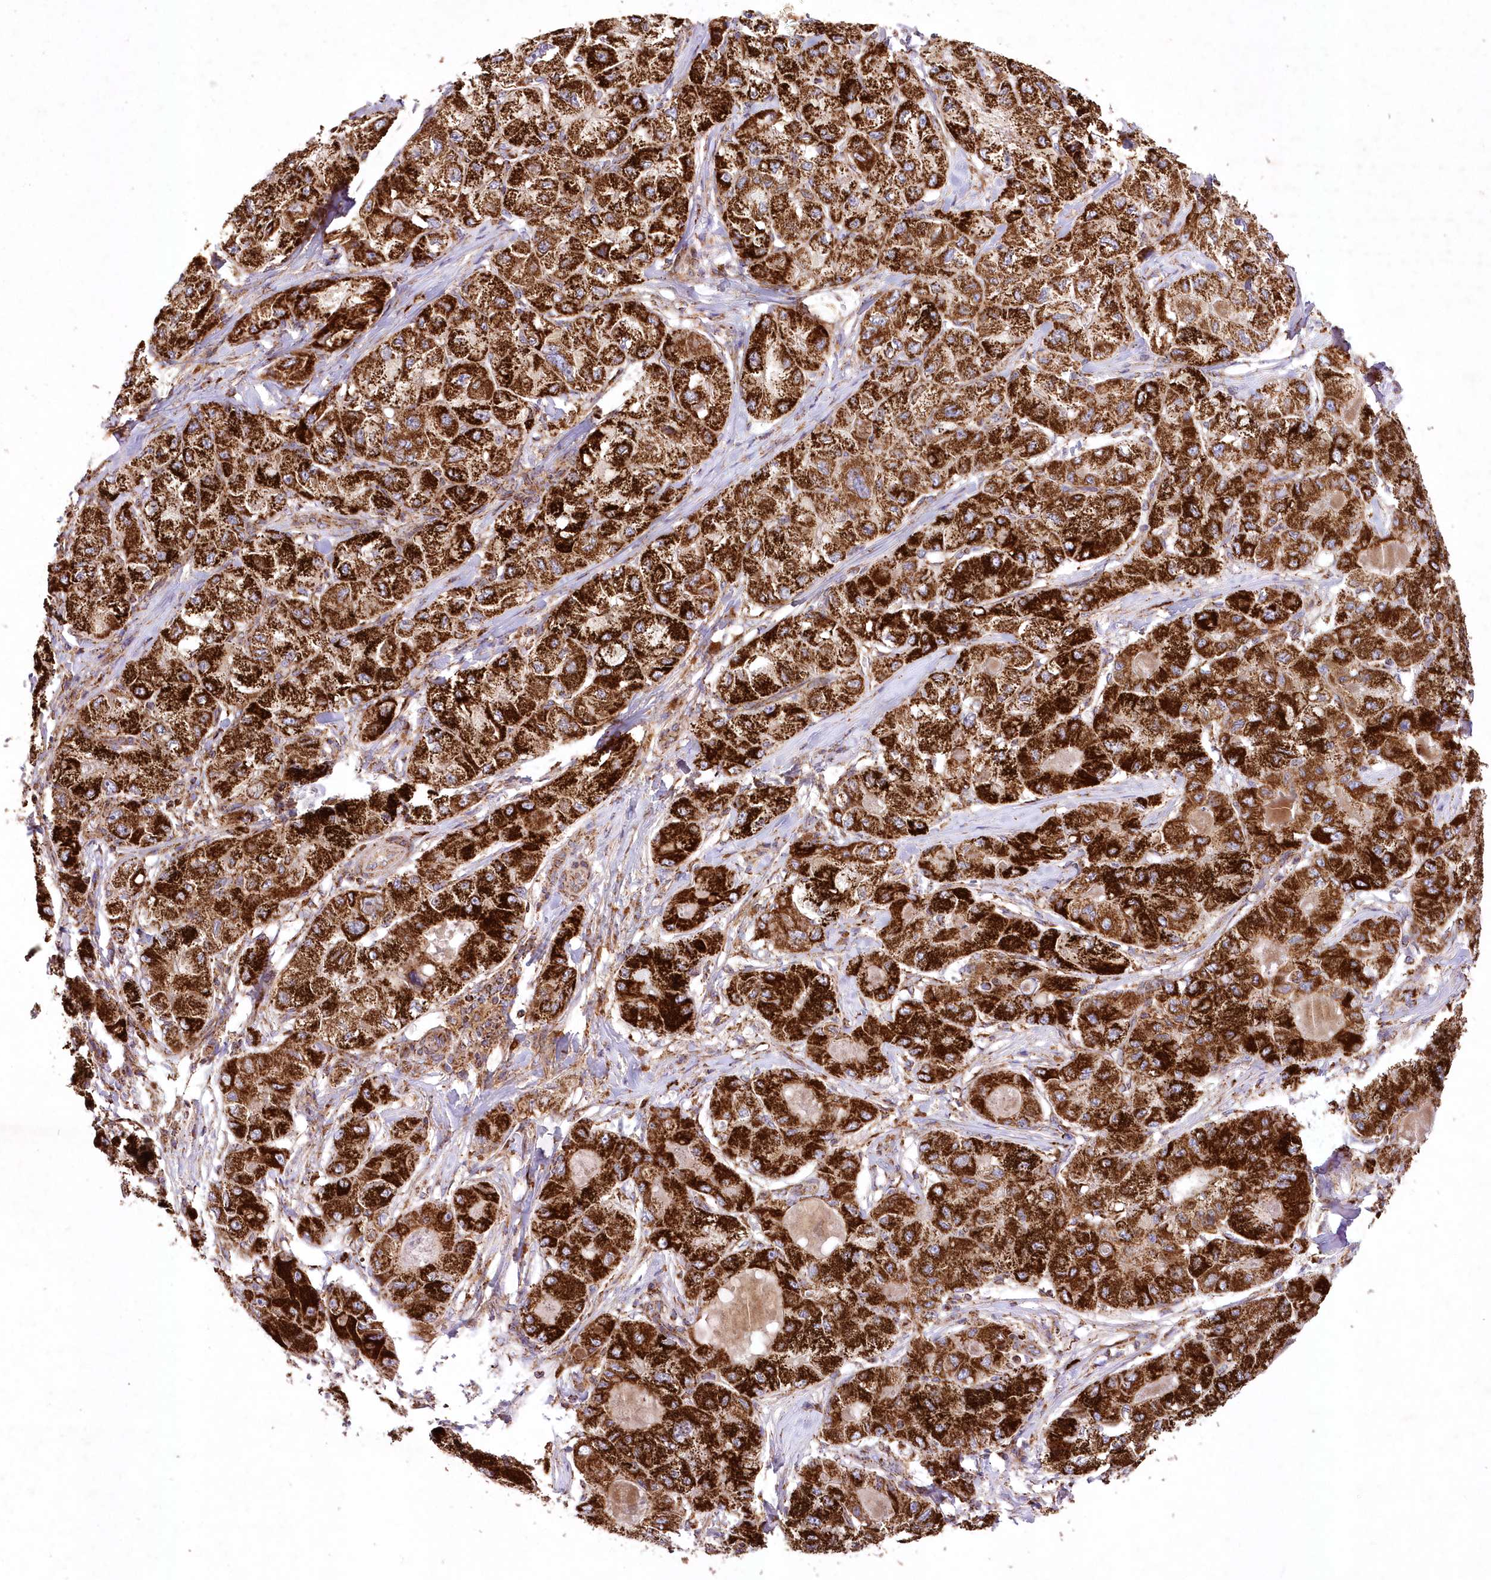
{"staining": {"intensity": "strong", "quantity": ">75%", "location": "cytoplasmic/membranous"}, "tissue": "liver cancer", "cell_type": "Tumor cells", "image_type": "cancer", "snomed": [{"axis": "morphology", "description": "Carcinoma, Hepatocellular, NOS"}, {"axis": "topography", "description": "Liver"}], "caption": "The immunohistochemical stain labels strong cytoplasmic/membranous staining in tumor cells of liver cancer tissue. The staining was performed using DAB (3,3'-diaminobenzidine), with brown indicating positive protein expression. Nuclei are stained blue with hematoxylin.", "gene": "ASNSD1", "patient": {"sex": "male", "age": 80}}